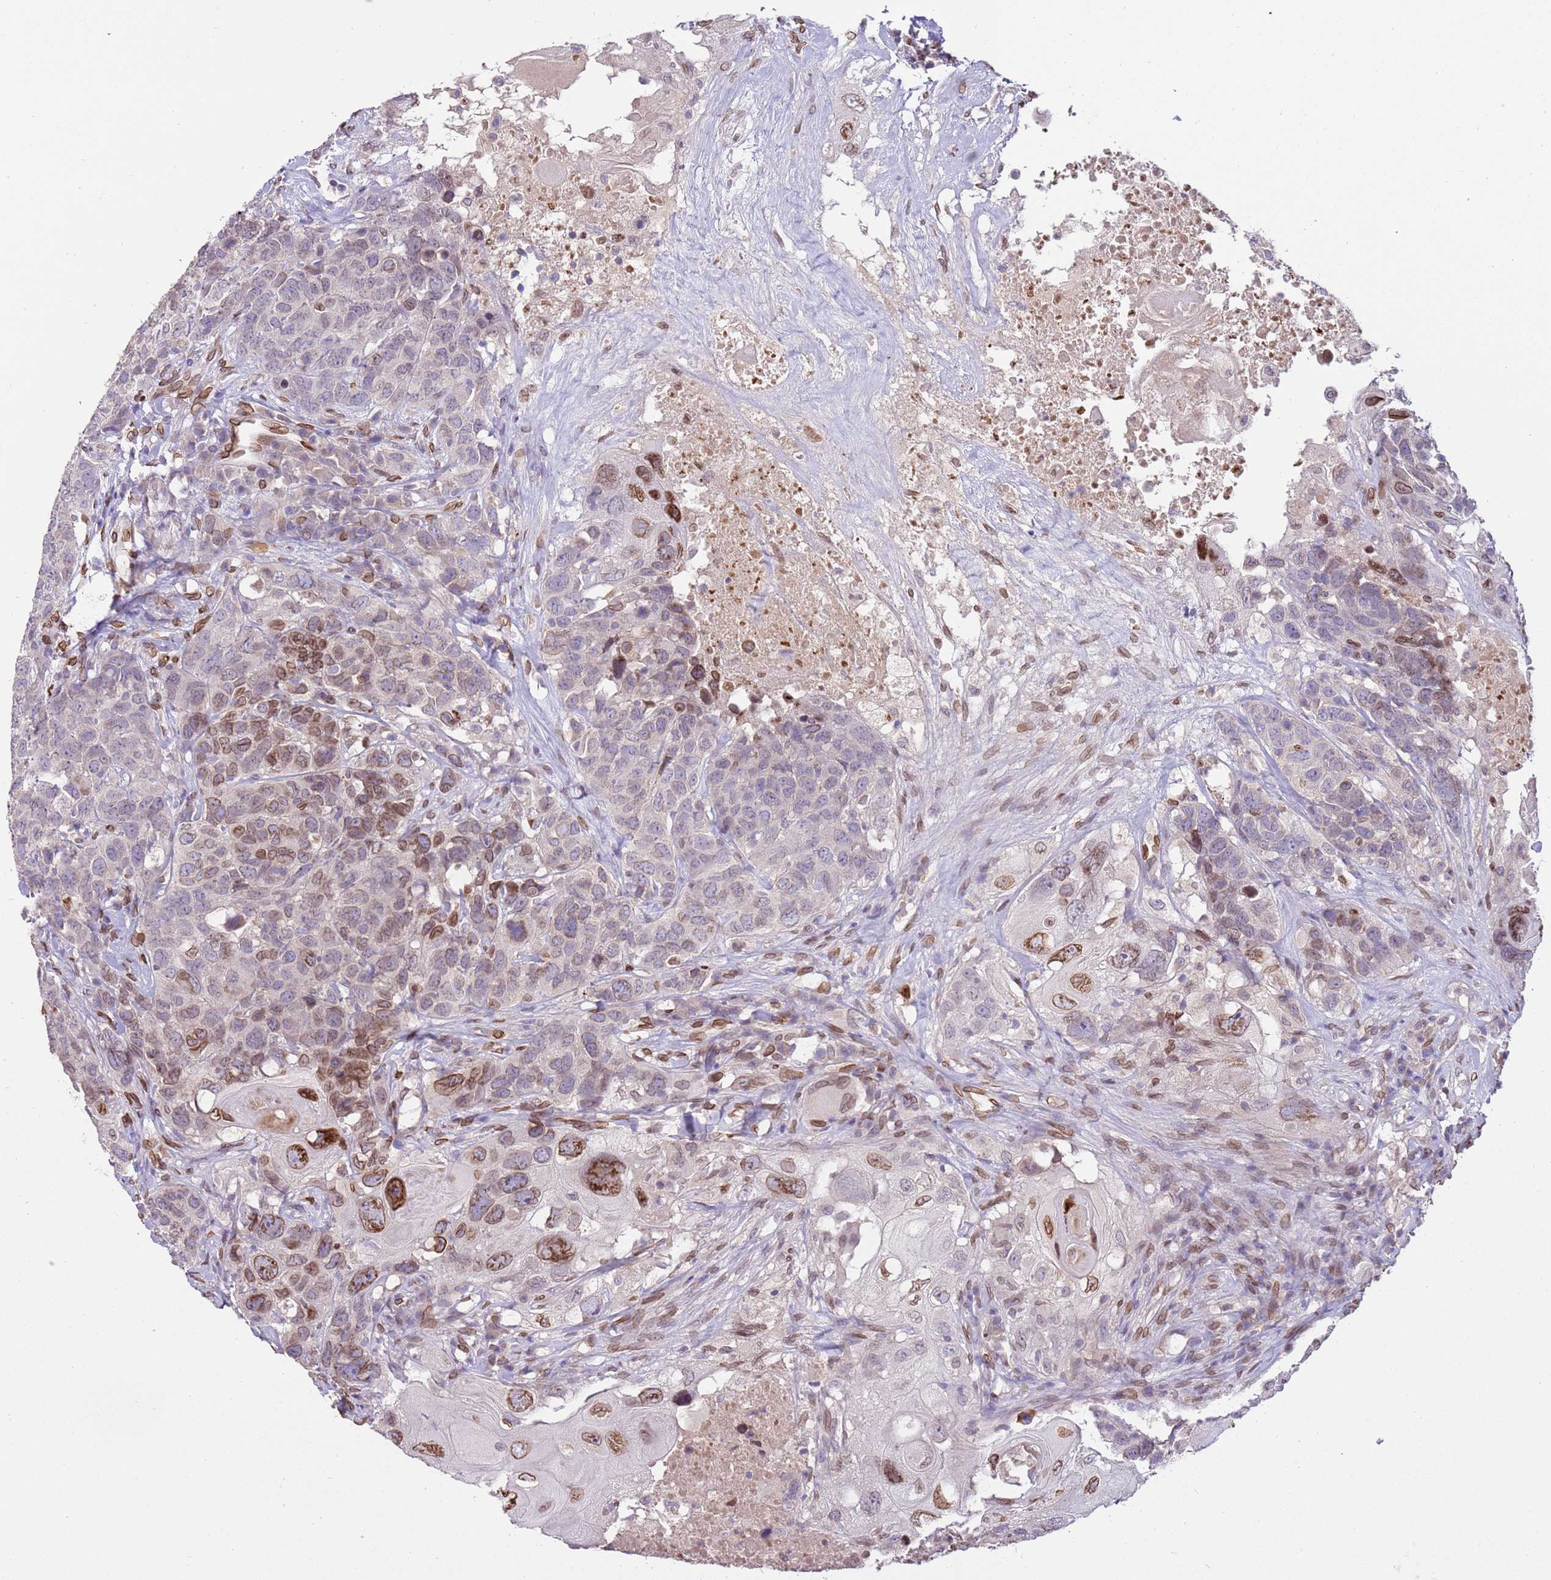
{"staining": {"intensity": "moderate", "quantity": "<25%", "location": "cytoplasmic/membranous,nuclear"}, "tissue": "head and neck cancer", "cell_type": "Tumor cells", "image_type": "cancer", "snomed": [{"axis": "morphology", "description": "Squamous cell carcinoma, NOS"}, {"axis": "topography", "description": "Head-Neck"}], "caption": "Head and neck cancer (squamous cell carcinoma) was stained to show a protein in brown. There is low levels of moderate cytoplasmic/membranous and nuclear staining in about <25% of tumor cells.", "gene": "TMEM47", "patient": {"sex": "male", "age": 66}}